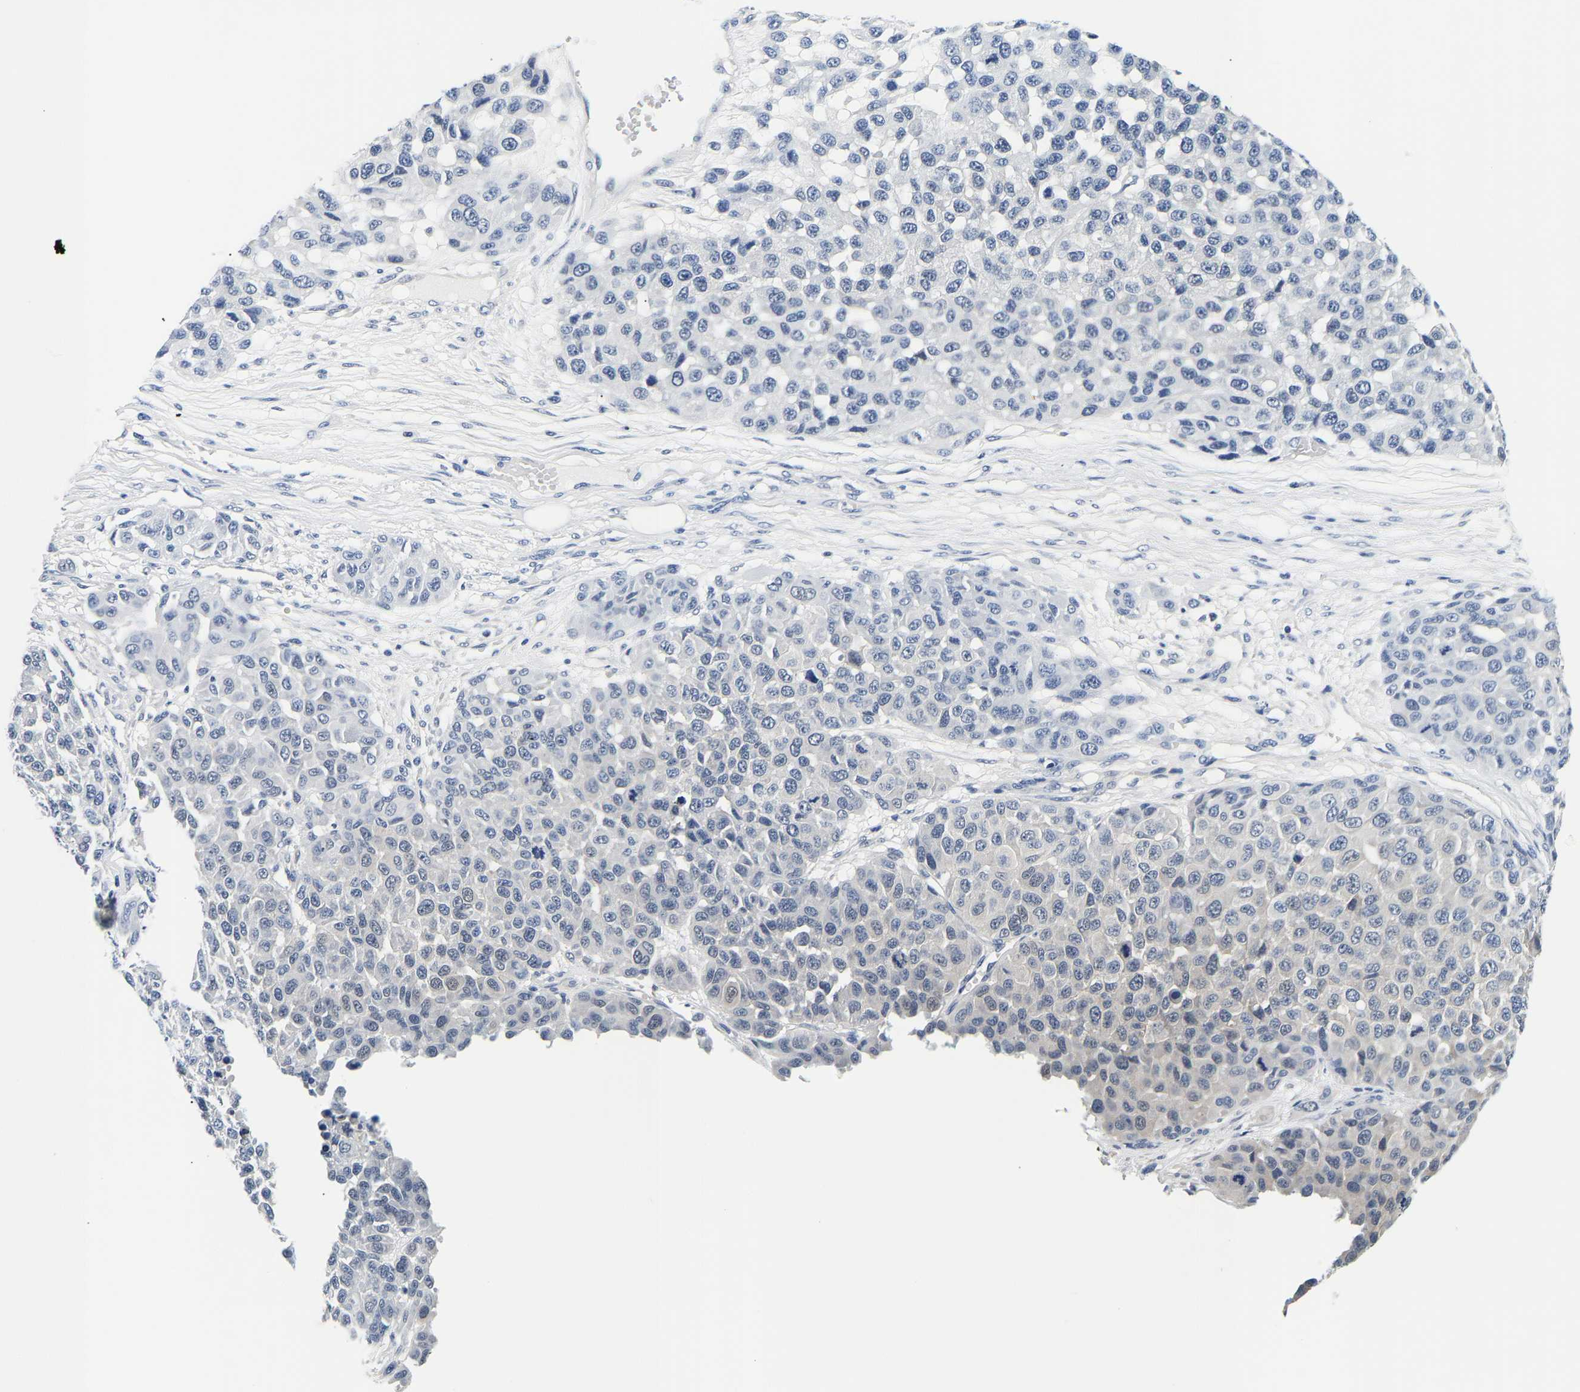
{"staining": {"intensity": "negative", "quantity": "none", "location": "none"}, "tissue": "melanoma", "cell_type": "Tumor cells", "image_type": "cancer", "snomed": [{"axis": "morphology", "description": "Malignant melanoma, NOS"}, {"axis": "topography", "description": "Skin"}], "caption": "Photomicrograph shows no significant protein positivity in tumor cells of melanoma.", "gene": "UCHL3", "patient": {"sex": "male", "age": 62}}